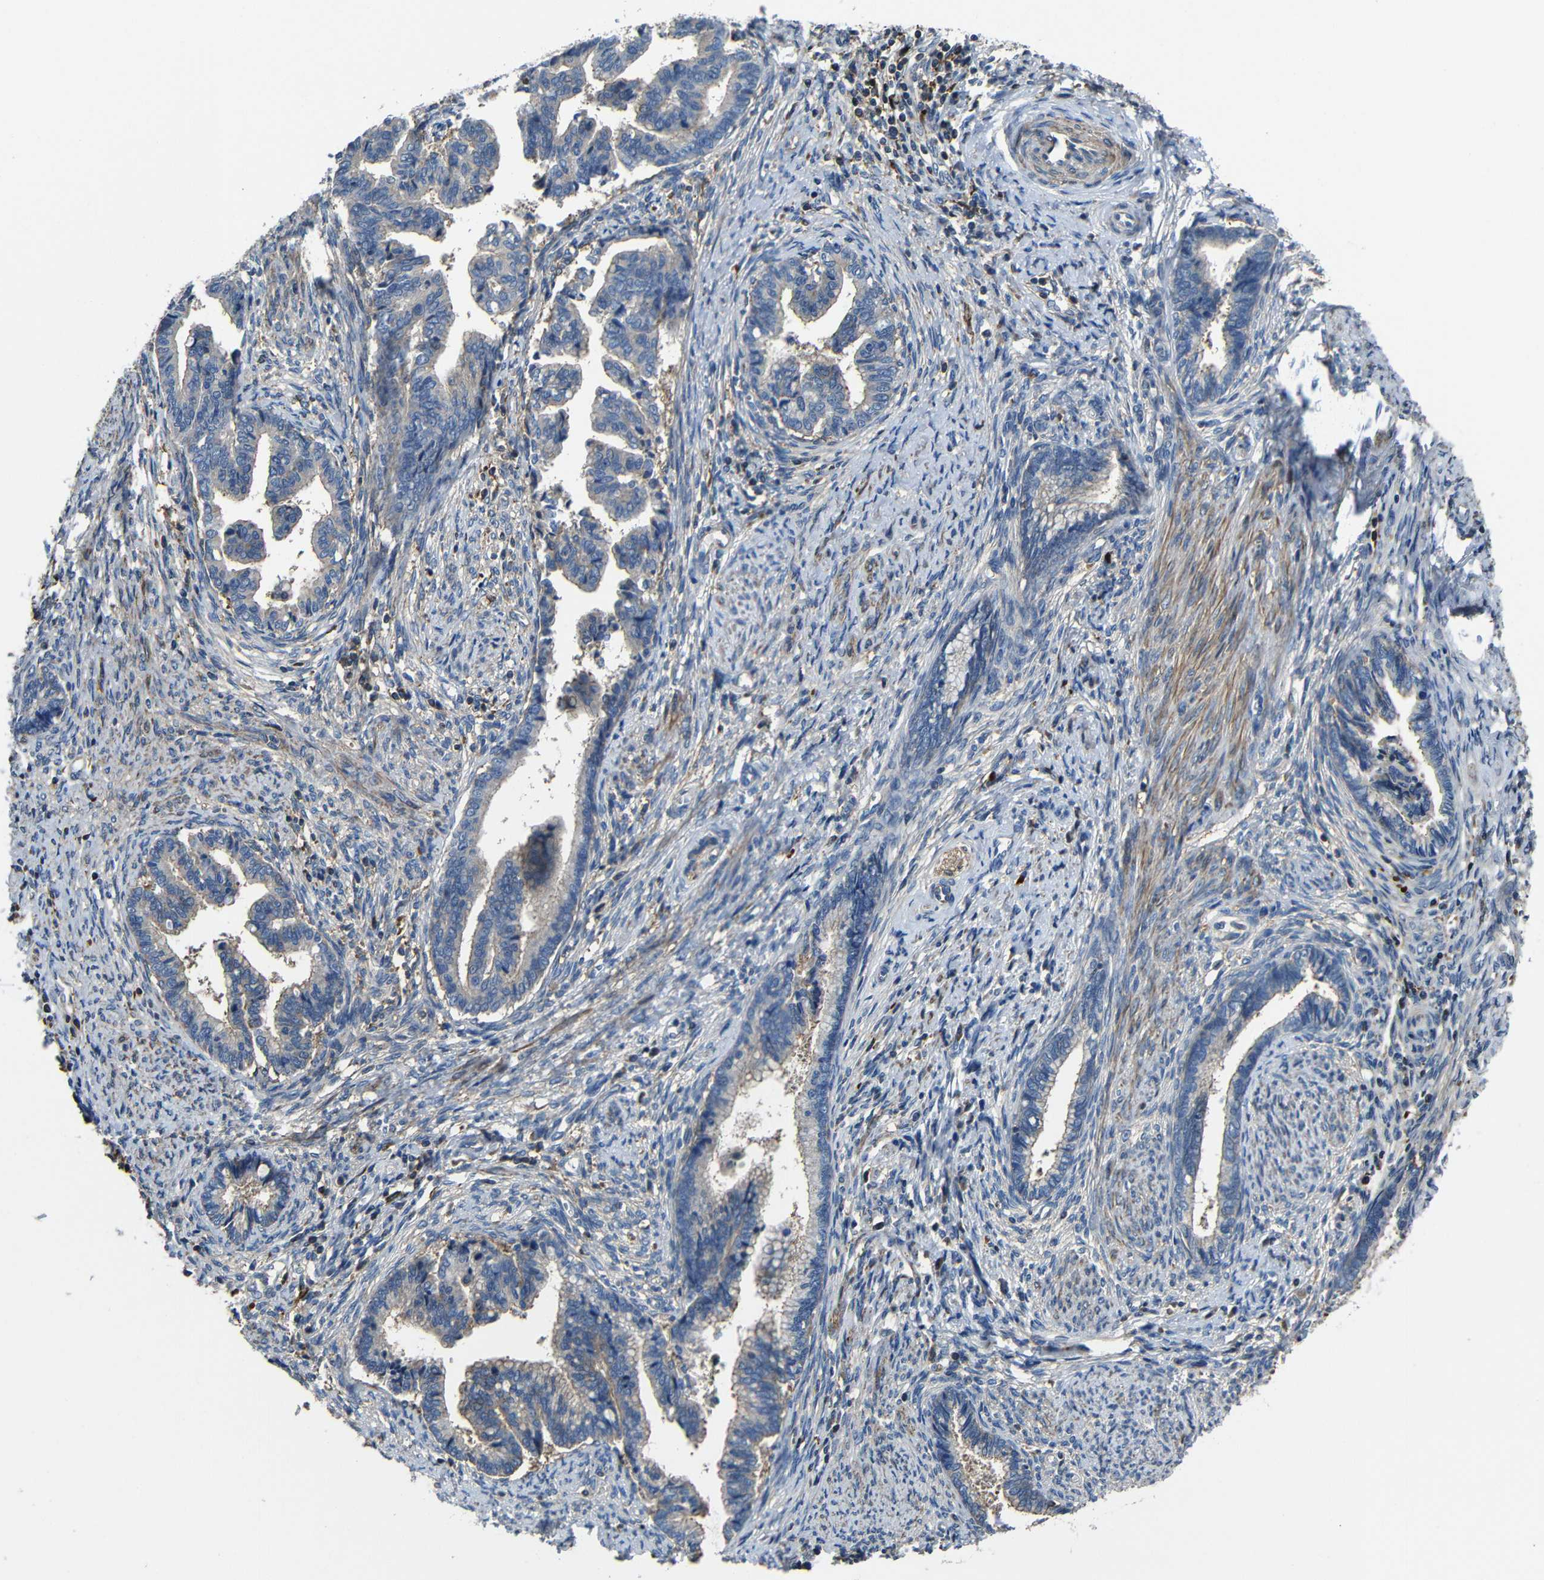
{"staining": {"intensity": "moderate", "quantity": "25%-75%", "location": "cytoplasmic/membranous"}, "tissue": "cervical cancer", "cell_type": "Tumor cells", "image_type": "cancer", "snomed": [{"axis": "morphology", "description": "Adenocarcinoma, NOS"}, {"axis": "topography", "description": "Cervix"}], "caption": "A photomicrograph of human adenocarcinoma (cervical) stained for a protein demonstrates moderate cytoplasmic/membranous brown staining in tumor cells.", "gene": "GDI1", "patient": {"sex": "female", "age": 44}}